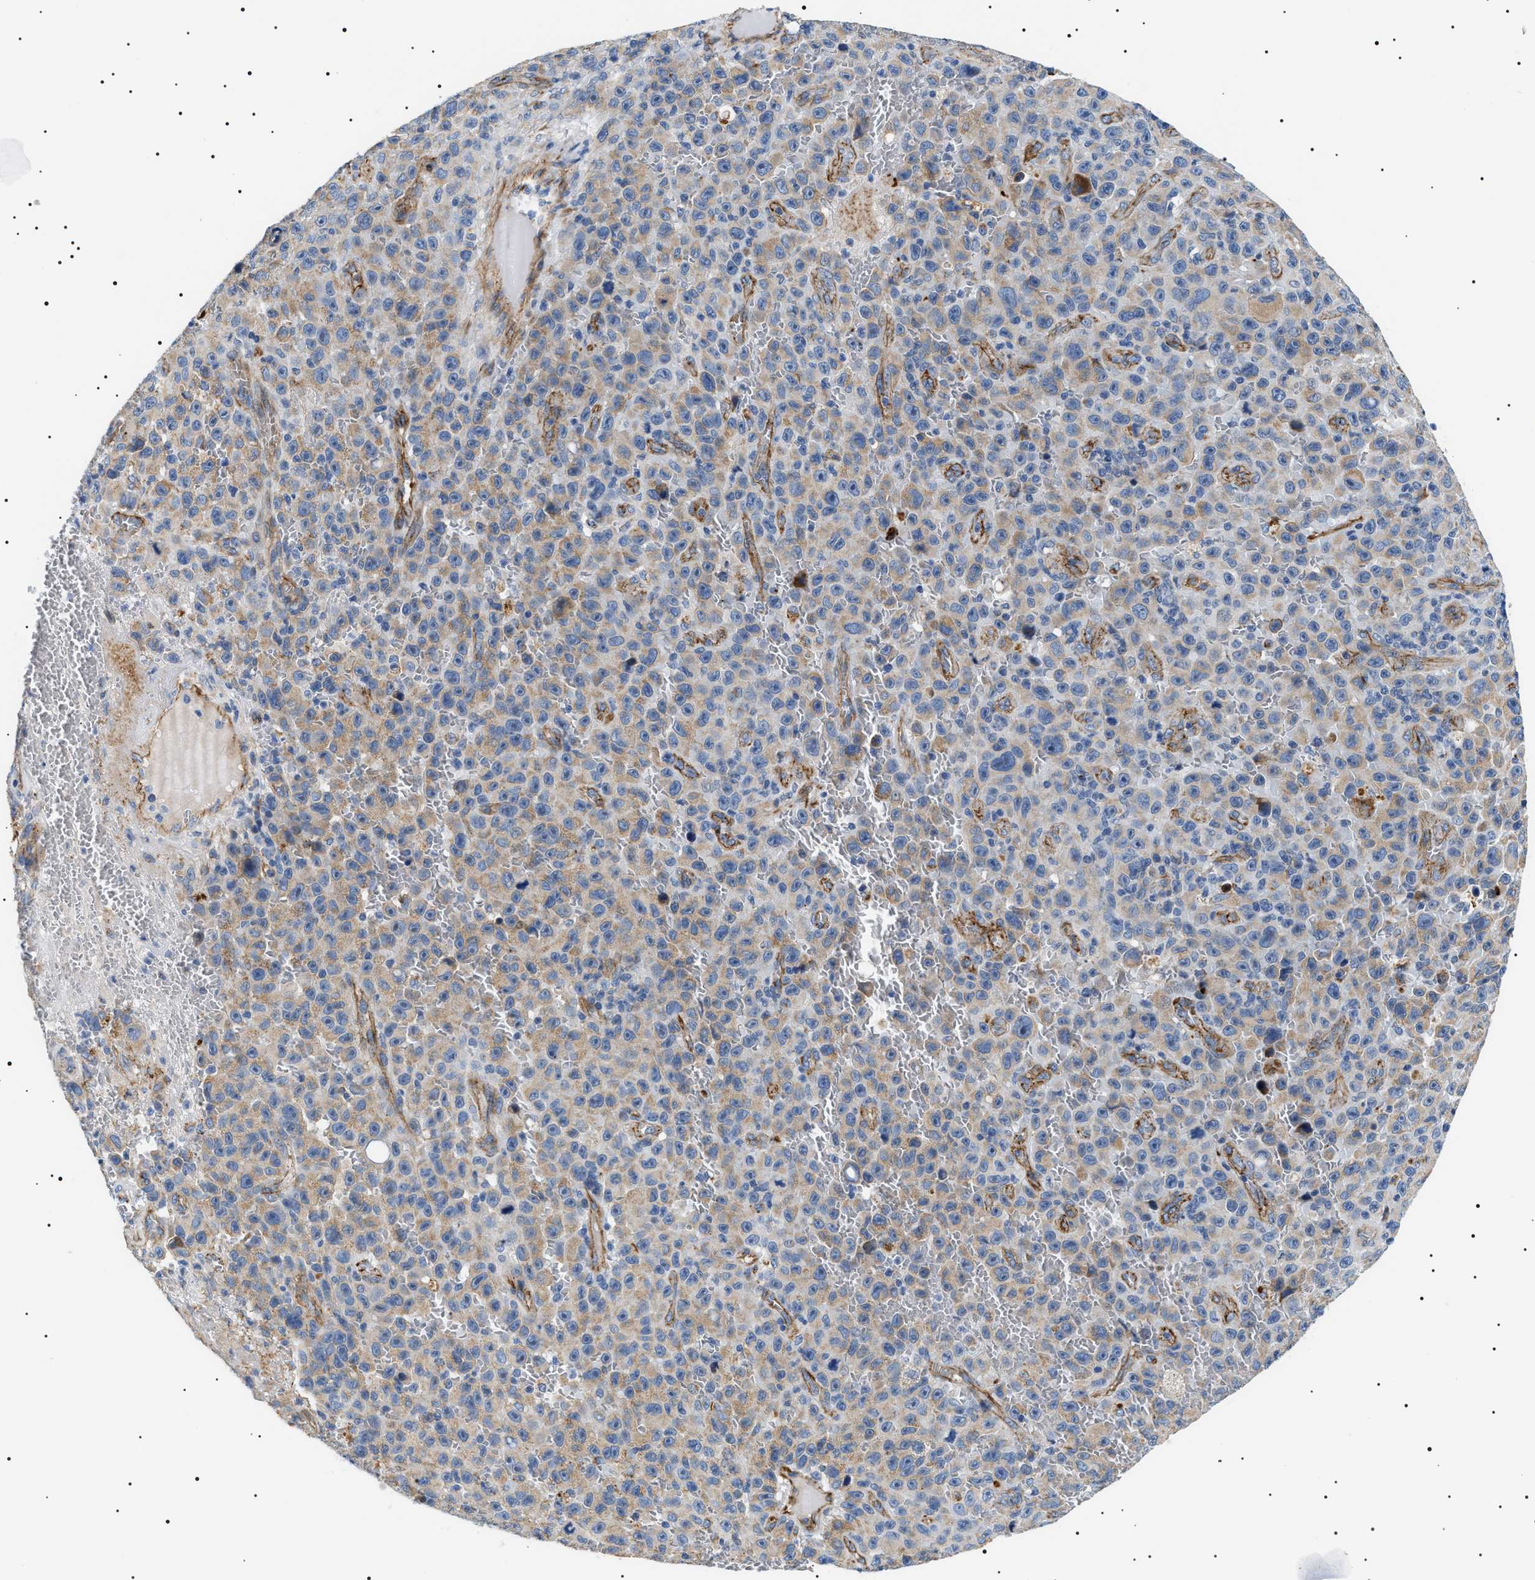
{"staining": {"intensity": "moderate", "quantity": "<25%", "location": "cytoplasmic/membranous"}, "tissue": "melanoma", "cell_type": "Tumor cells", "image_type": "cancer", "snomed": [{"axis": "morphology", "description": "Malignant melanoma, NOS"}, {"axis": "topography", "description": "Skin"}], "caption": "Brown immunohistochemical staining in melanoma displays moderate cytoplasmic/membranous staining in approximately <25% of tumor cells. (DAB (3,3'-diaminobenzidine) IHC with brightfield microscopy, high magnification).", "gene": "TMEM222", "patient": {"sex": "female", "age": 82}}